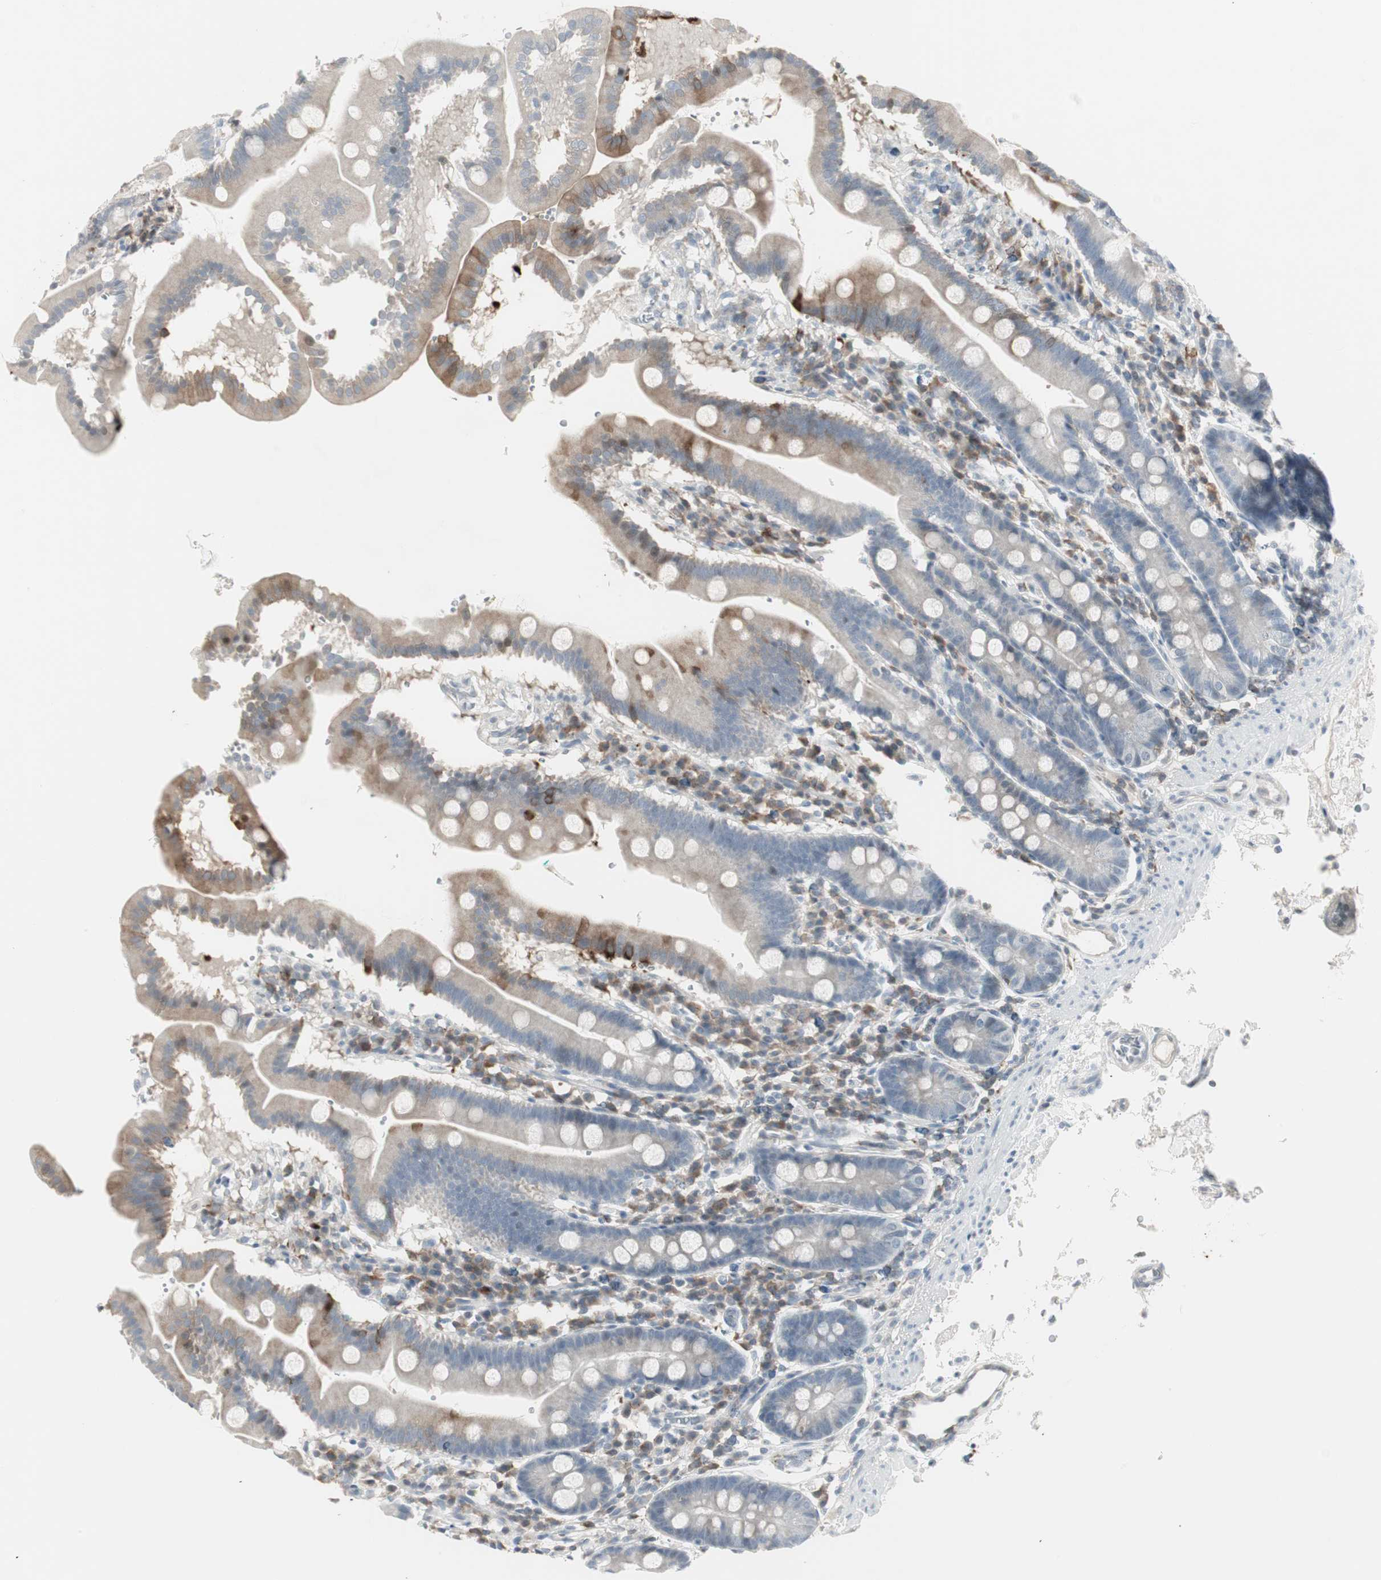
{"staining": {"intensity": "moderate", "quantity": "<25%", "location": "cytoplasmic/membranous"}, "tissue": "duodenum", "cell_type": "Glandular cells", "image_type": "normal", "snomed": [{"axis": "morphology", "description": "Normal tissue, NOS"}, {"axis": "topography", "description": "Duodenum"}], "caption": "Duodenum stained with immunohistochemistry displays moderate cytoplasmic/membranous expression in approximately <25% of glandular cells.", "gene": "MAP4K4", "patient": {"sex": "male", "age": 50}}